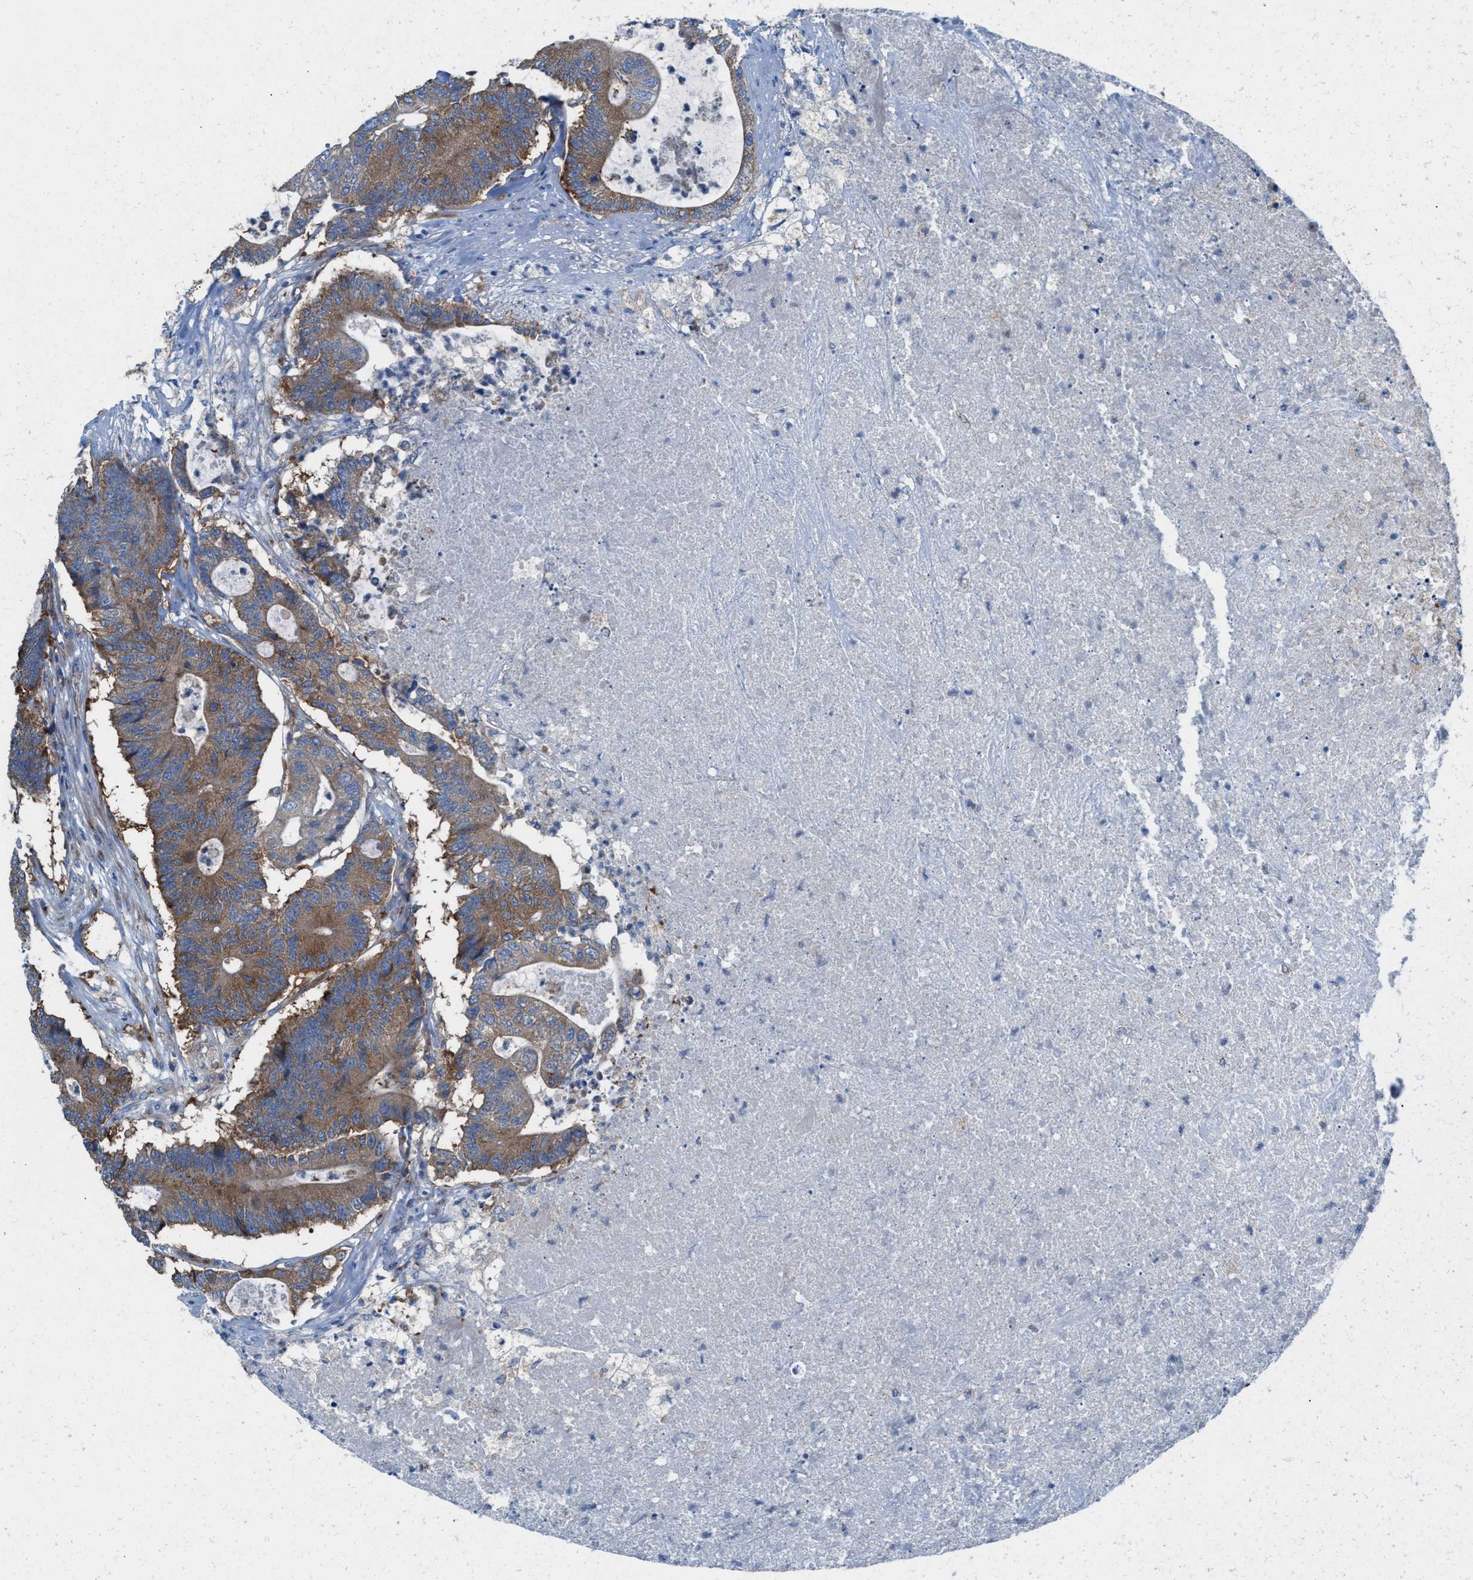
{"staining": {"intensity": "moderate", "quantity": ">75%", "location": "cytoplasmic/membranous"}, "tissue": "colorectal cancer", "cell_type": "Tumor cells", "image_type": "cancer", "snomed": [{"axis": "morphology", "description": "Adenocarcinoma, NOS"}, {"axis": "topography", "description": "Colon"}], "caption": "A photomicrograph of human adenocarcinoma (colorectal) stained for a protein shows moderate cytoplasmic/membranous brown staining in tumor cells. The staining was performed using DAB, with brown indicating positive protein expression. Nuclei are stained blue with hematoxylin.", "gene": "NYAP1", "patient": {"sex": "female", "age": 84}}